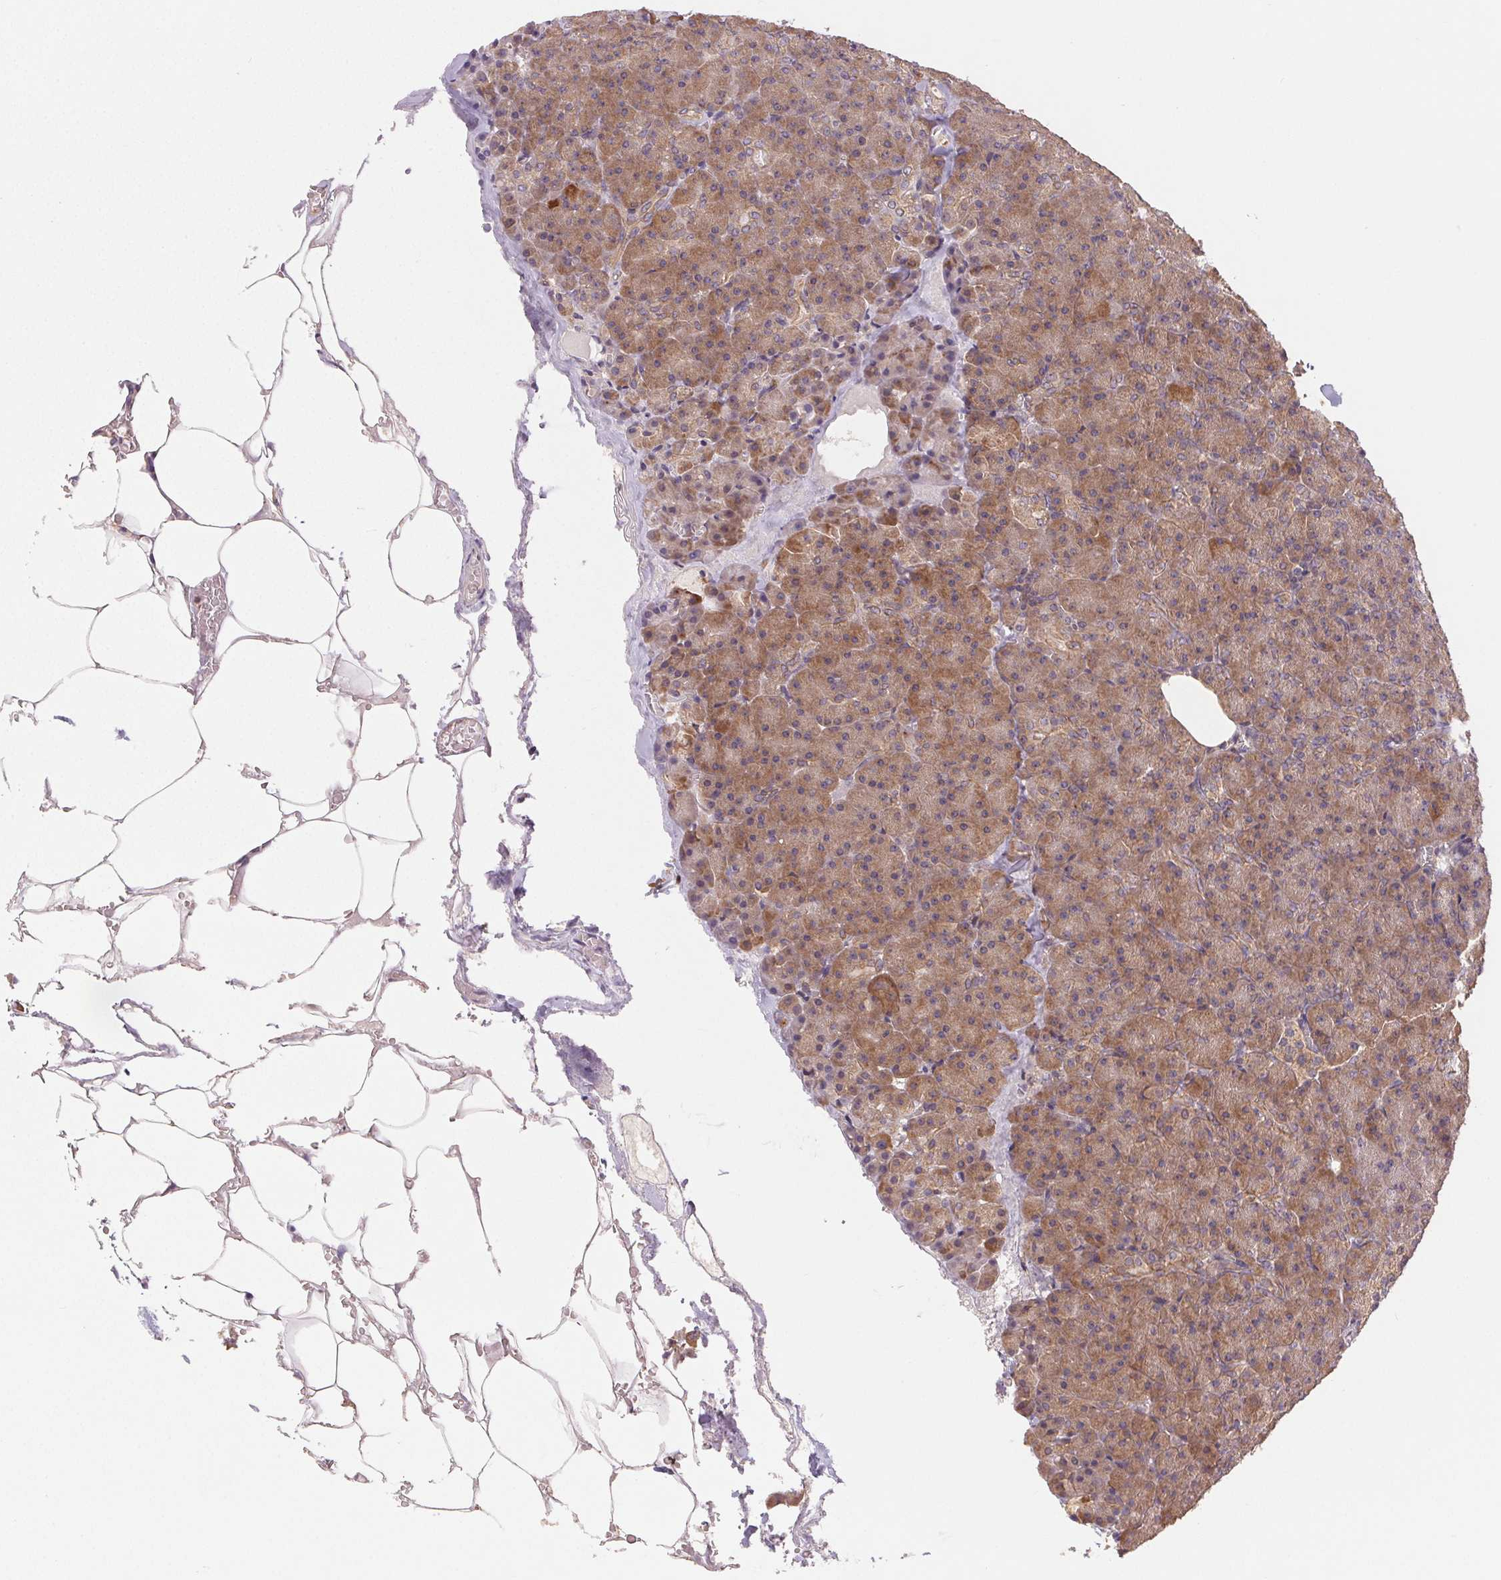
{"staining": {"intensity": "moderate", "quantity": ">75%", "location": "cytoplasmic/membranous"}, "tissue": "pancreas", "cell_type": "Exocrine glandular cells", "image_type": "normal", "snomed": [{"axis": "morphology", "description": "Normal tissue, NOS"}, {"axis": "topography", "description": "Pancreas"}], "caption": "DAB immunohistochemical staining of normal pancreas demonstrates moderate cytoplasmic/membranous protein positivity in about >75% of exocrine glandular cells.", "gene": "MAPKAPK2", "patient": {"sex": "female", "age": 74}}